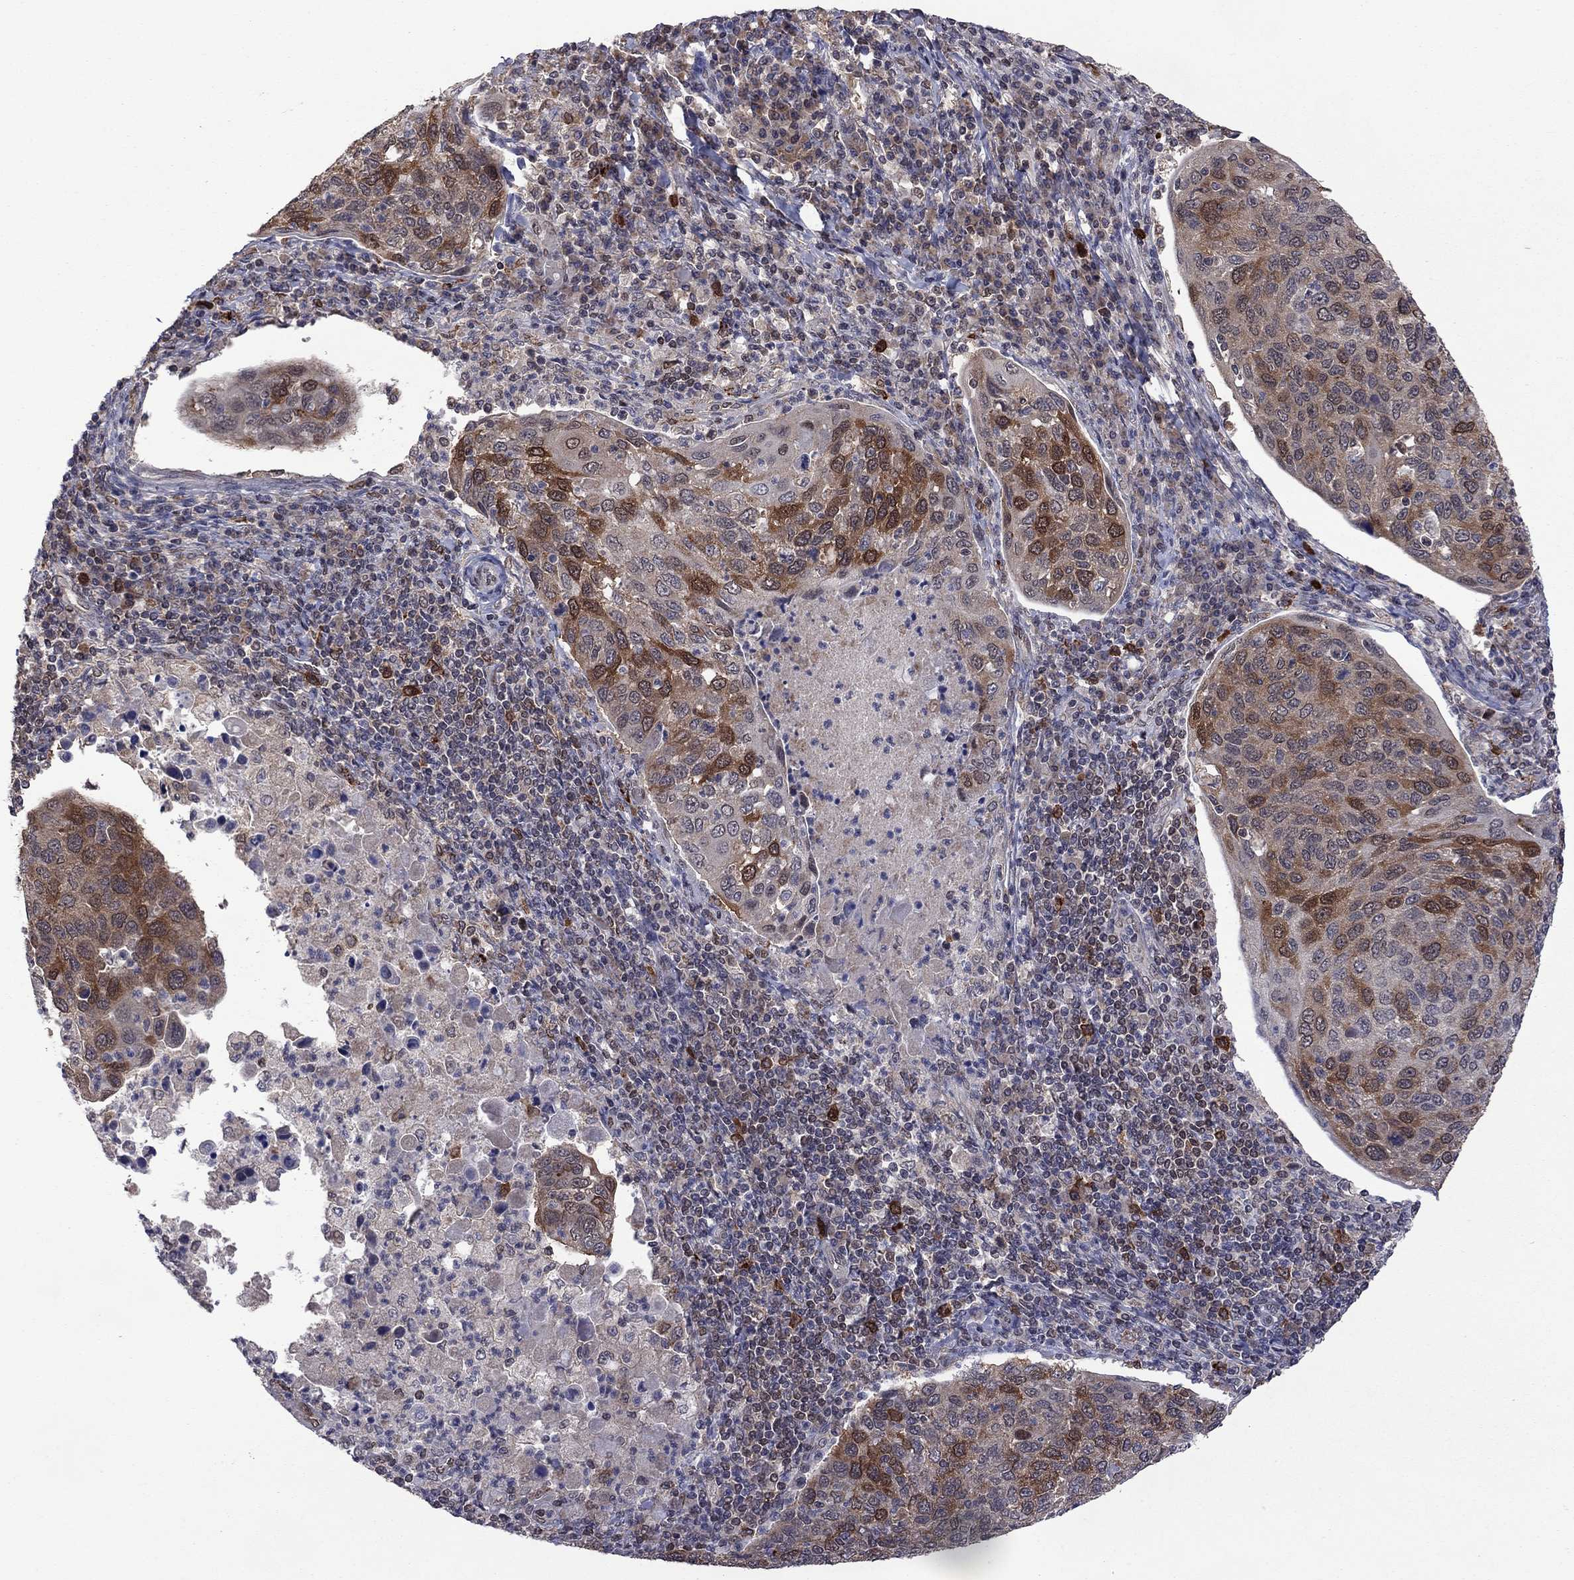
{"staining": {"intensity": "strong", "quantity": "<25%", "location": "cytoplasmic/membranous"}, "tissue": "cervical cancer", "cell_type": "Tumor cells", "image_type": "cancer", "snomed": [{"axis": "morphology", "description": "Squamous cell carcinoma, NOS"}, {"axis": "topography", "description": "Cervix"}], "caption": "Strong cytoplasmic/membranous protein expression is appreciated in approximately <25% of tumor cells in cervical cancer (squamous cell carcinoma).", "gene": "GPAA1", "patient": {"sex": "female", "age": 54}}